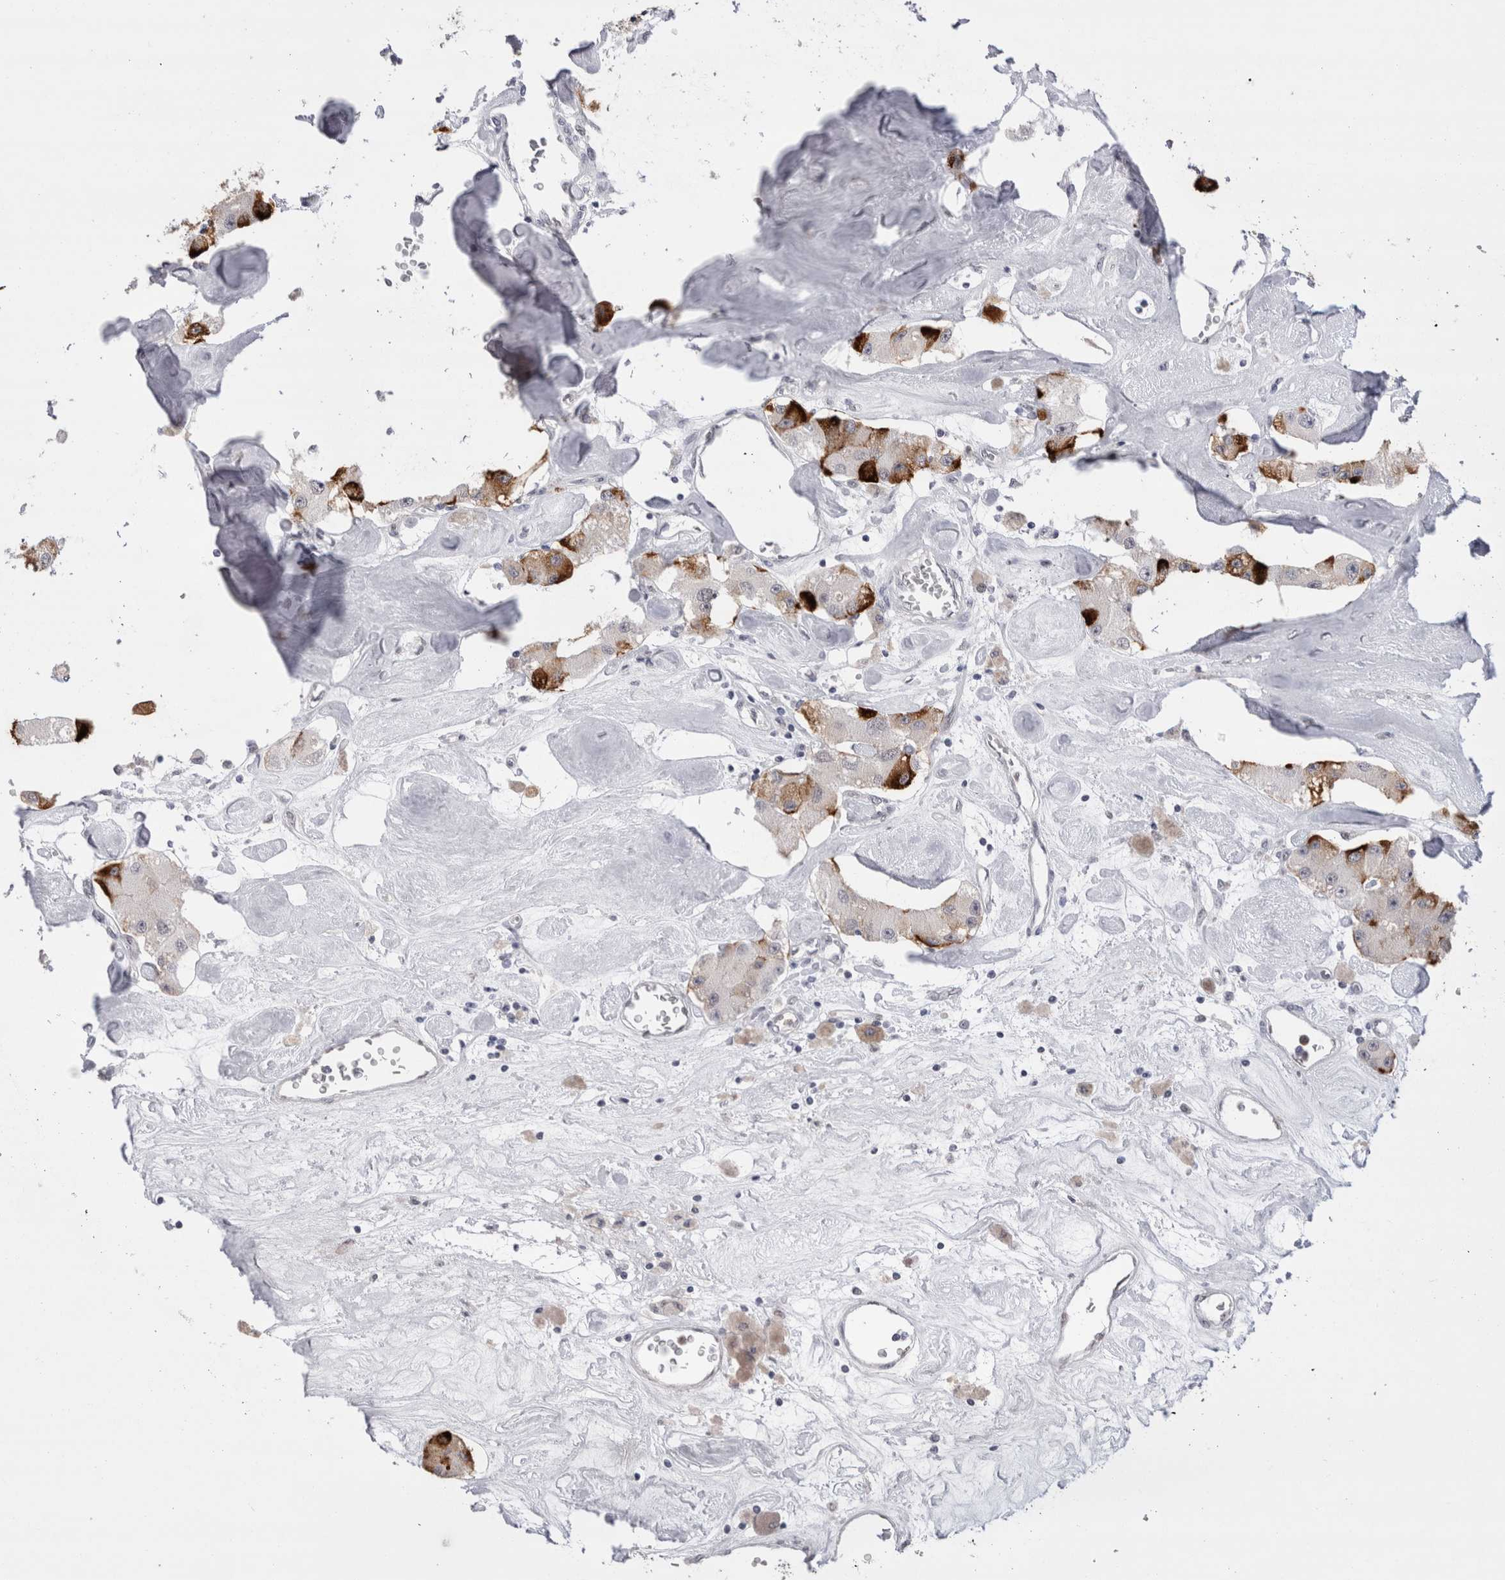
{"staining": {"intensity": "strong", "quantity": "25%-75%", "location": "nuclear"}, "tissue": "carcinoid", "cell_type": "Tumor cells", "image_type": "cancer", "snomed": [{"axis": "morphology", "description": "Carcinoid, malignant, NOS"}, {"axis": "topography", "description": "Pancreas"}], "caption": "Carcinoid (malignant) stained with a brown dye exhibits strong nuclear positive staining in approximately 25%-75% of tumor cells.", "gene": "RBM6", "patient": {"sex": "male", "age": 41}}